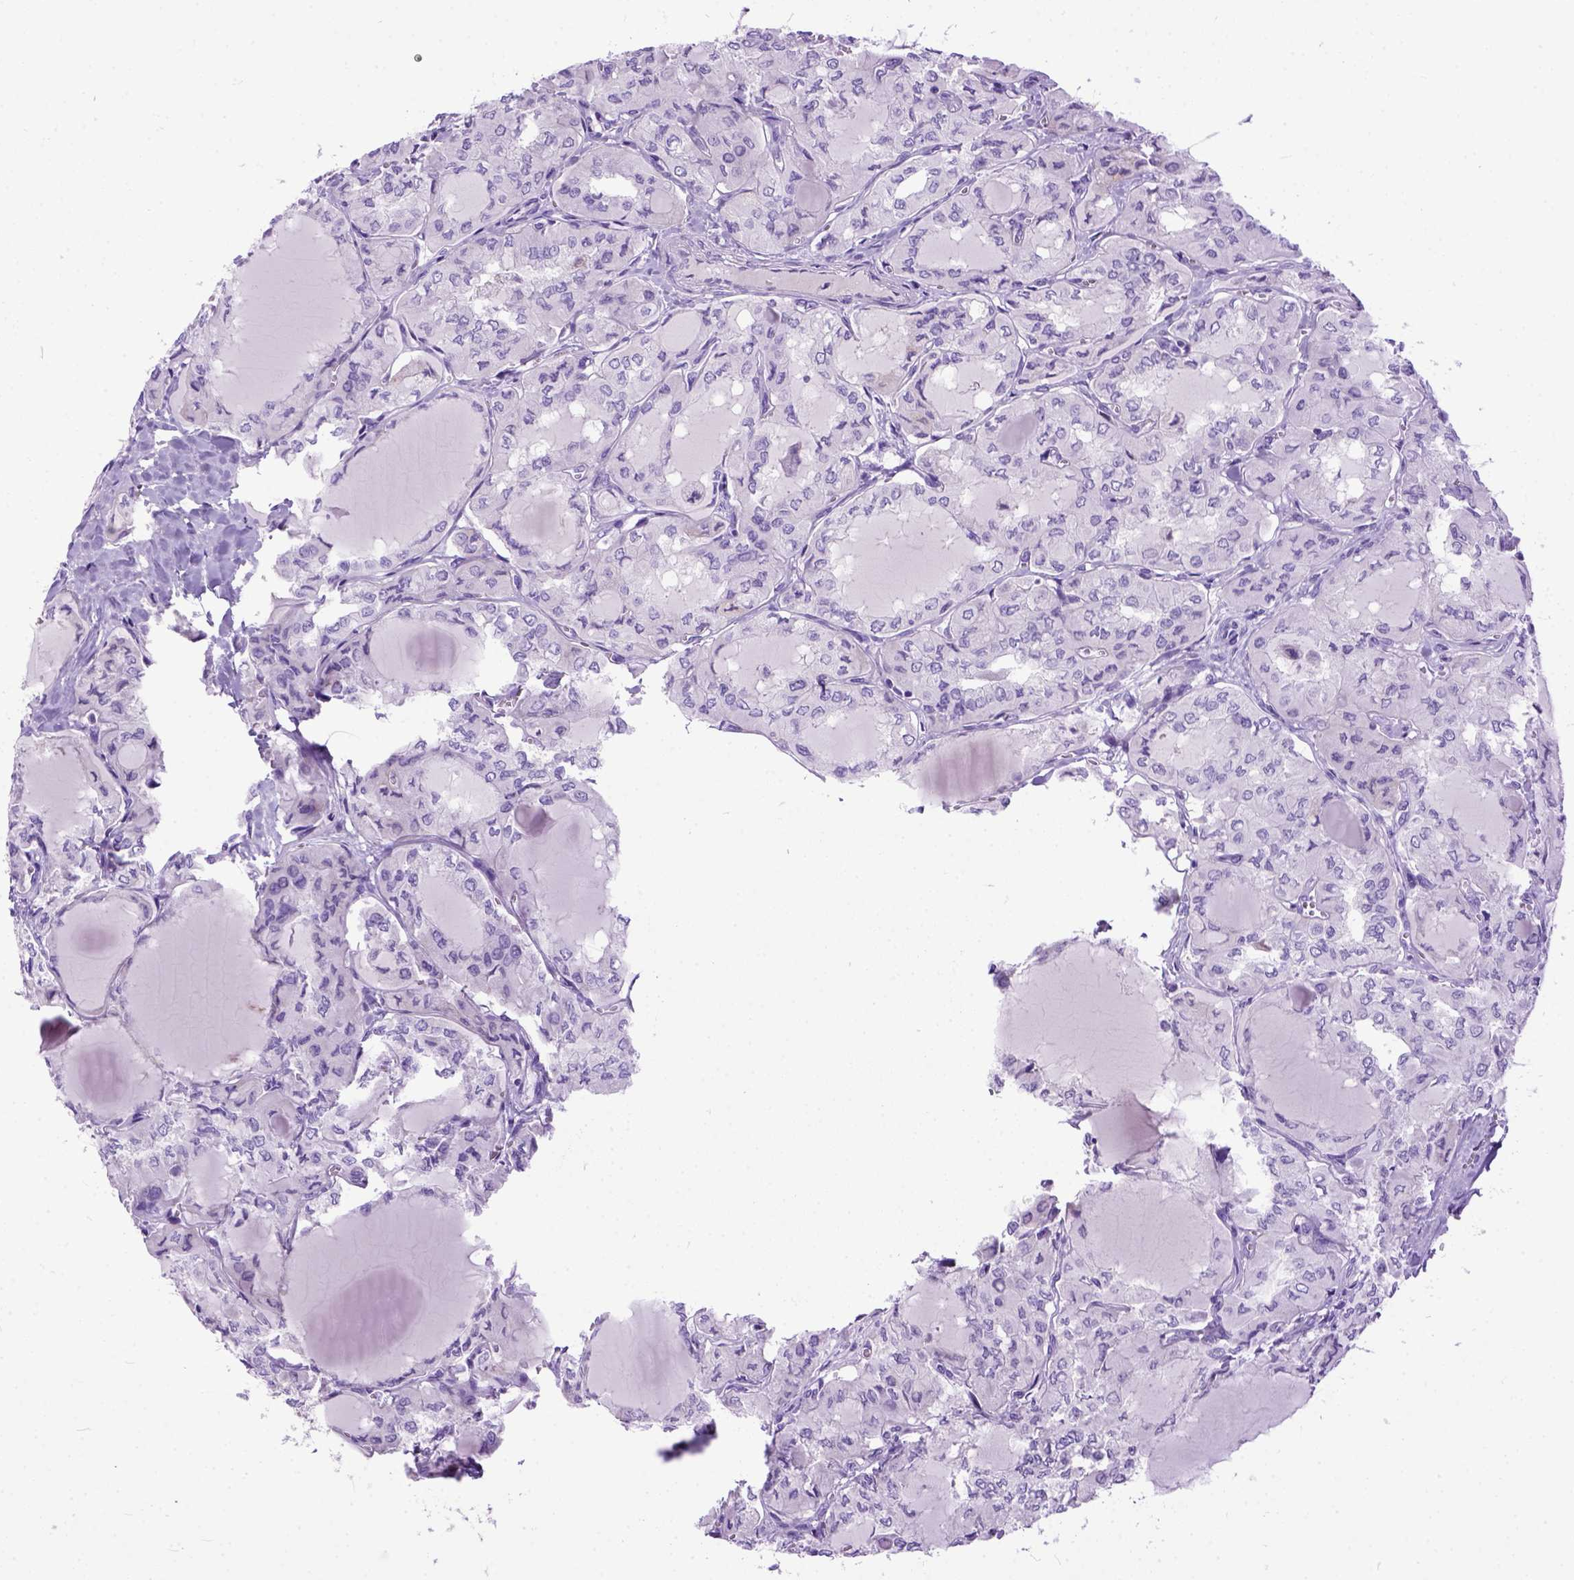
{"staining": {"intensity": "negative", "quantity": "none", "location": "none"}, "tissue": "thyroid cancer", "cell_type": "Tumor cells", "image_type": "cancer", "snomed": [{"axis": "morphology", "description": "Papillary adenocarcinoma, NOS"}, {"axis": "topography", "description": "Thyroid gland"}], "caption": "Histopathology image shows no protein positivity in tumor cells of papillary adenocarcinoma (thyroid) tissue.", "gene": "CRB1", "patient": {"sex": "male", "age": 20}}